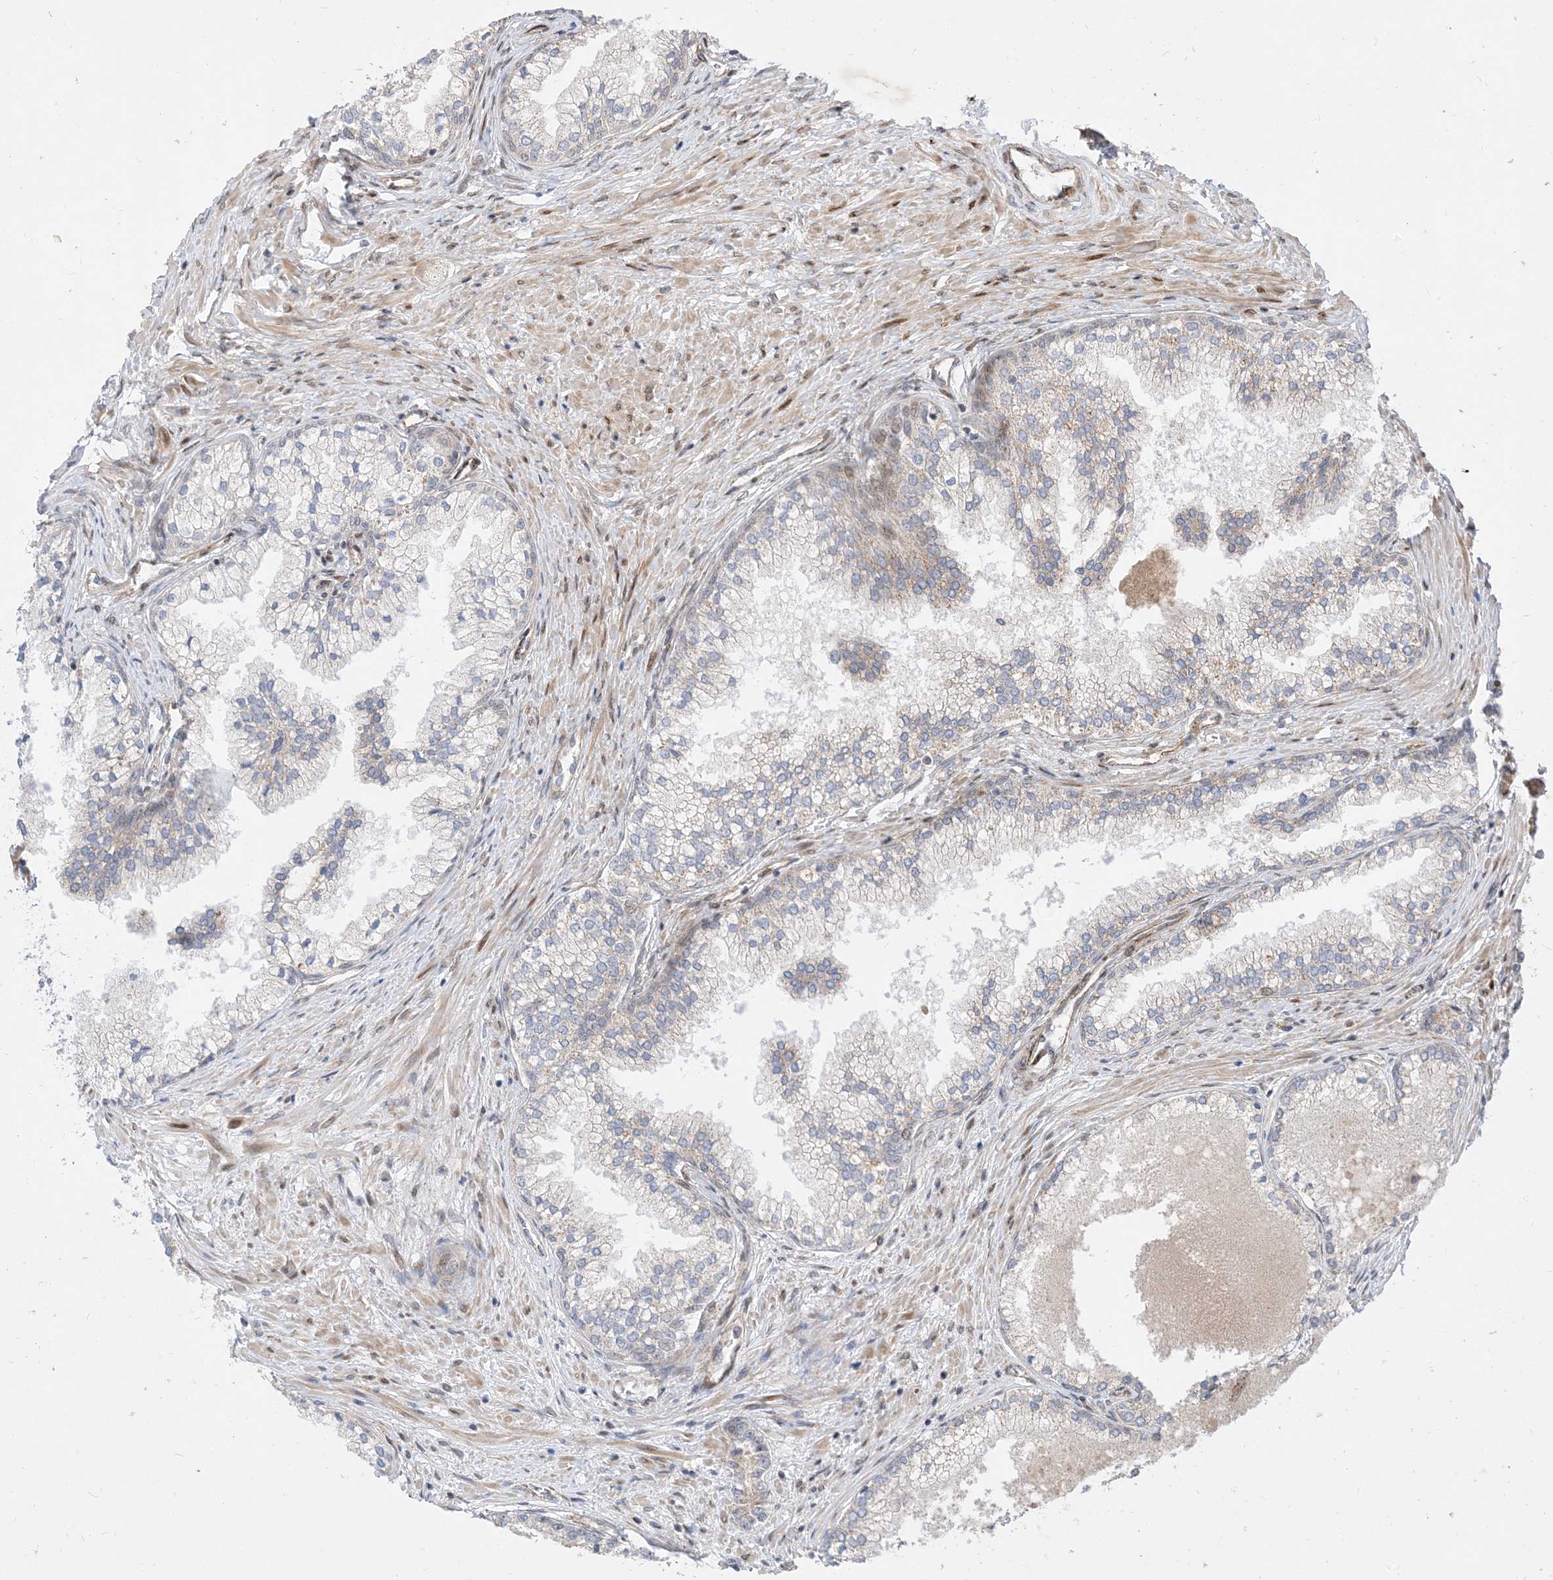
{"staining": {"intensity": "negative", "quantity": "none", "location": "none"}, "tissue": "prostate cancer", "cell_type": "Tumor cells", "image_type": "cancer", "snomed": [{"axis": "morphology", "description": "Adenocarcinoma, High grade"}, {"axis": "topography", "description": "Prostate"}], "caption": "Immunohistochemical staining of prostate high-grade adenocarcinoma exhibits no significant expression in tumor cells. (Immunohistochemistry, brightfield microscopy, high magnification).", "gene": "TYSND1", "patient": {"sex": "male", "age": 69}}